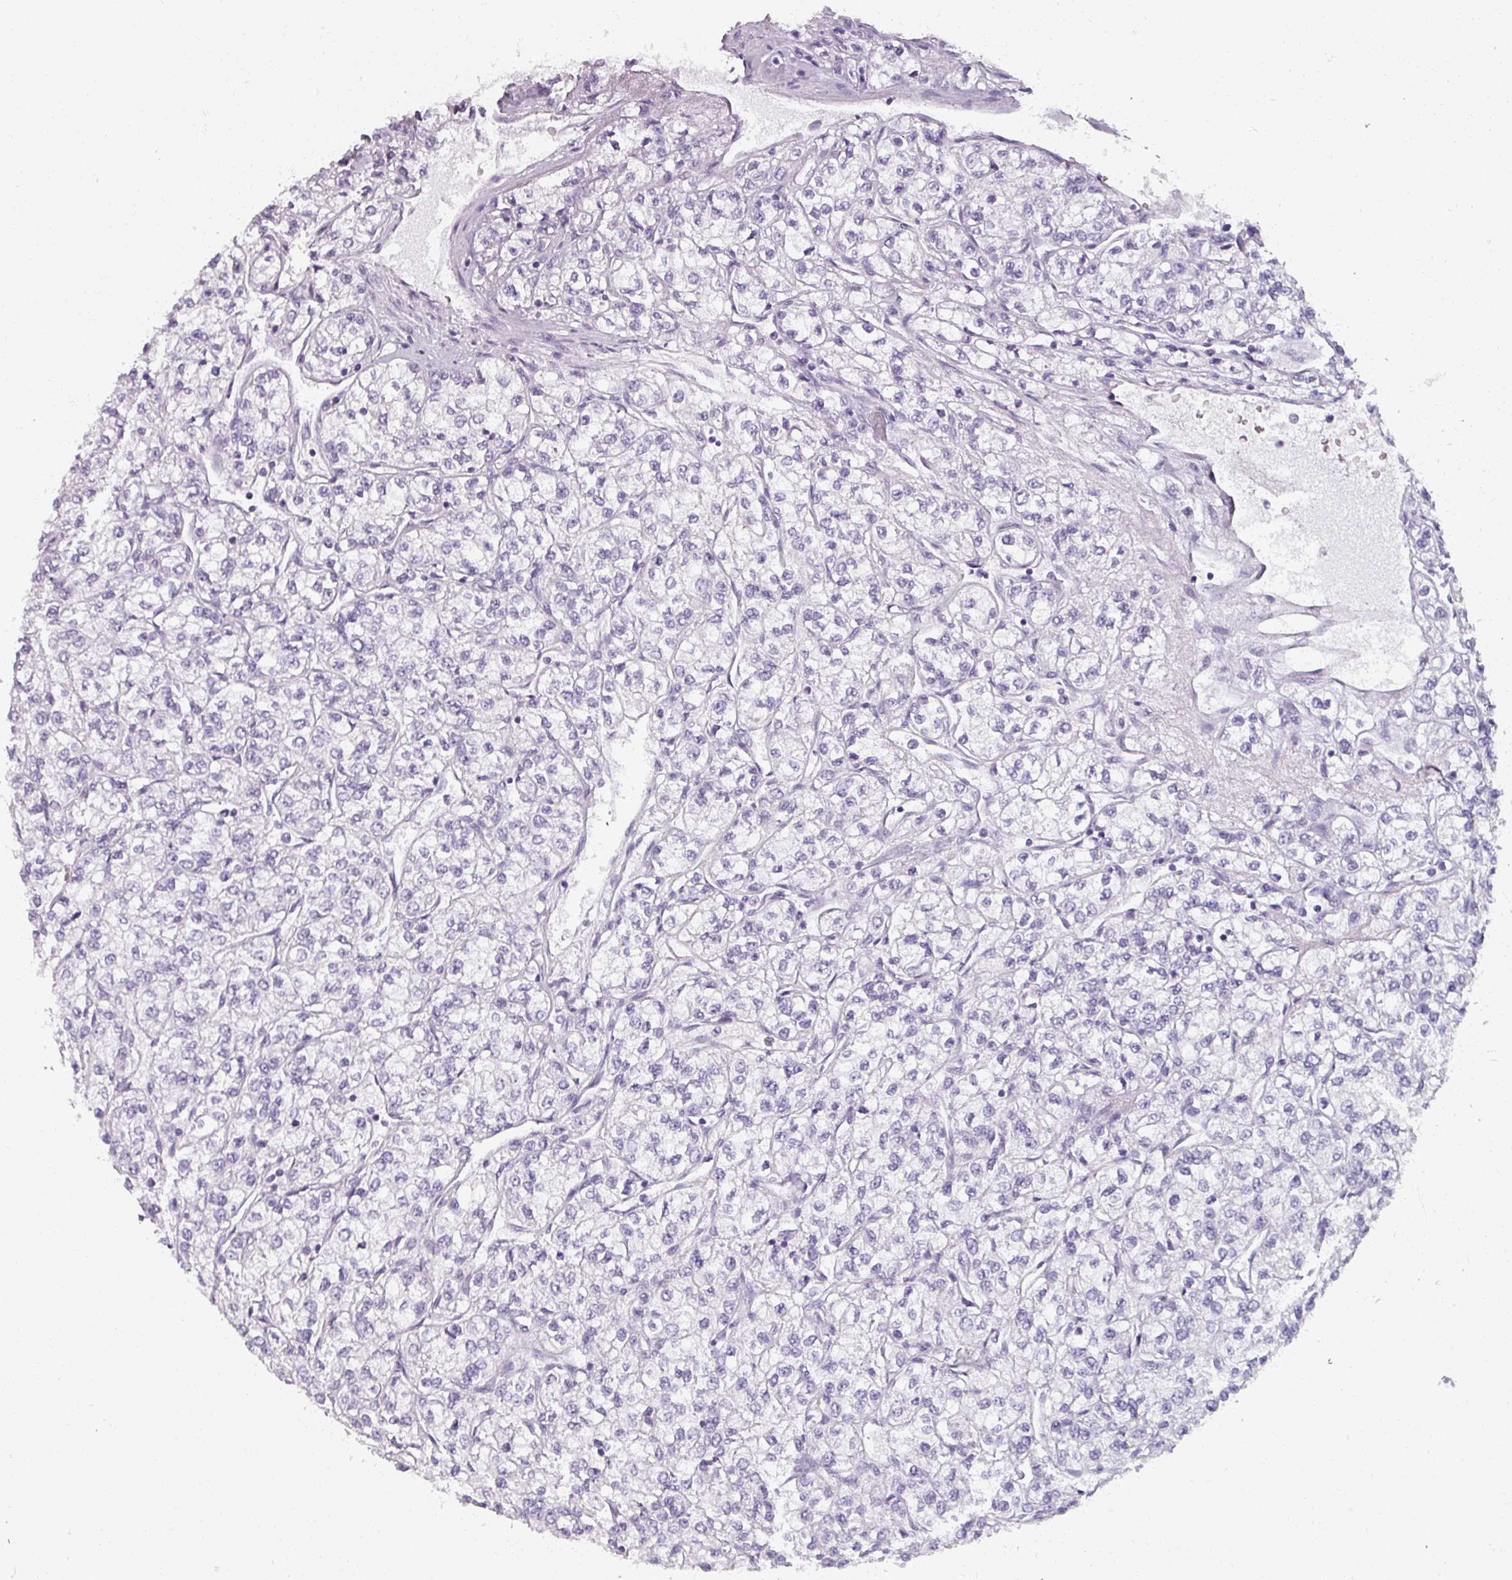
{"staining": {"intensity": "negative", "quantity": "none", "location": "none"}, "tissue": "renal cancer", "cell_type": "Tumor cells", "image_type": "cancer", "snomed": [{"axis": "morphology", "description": "Adenocarcinoma, NOS"}, {"axis": "topography", "description": "Kidney"}], "caption": "Immunohistochemical staining of renal adenocarcinoma reveals no significant staining in tumor cells.", "gene": "REG3G", "patient": {"sex": "male", "age": 80}}